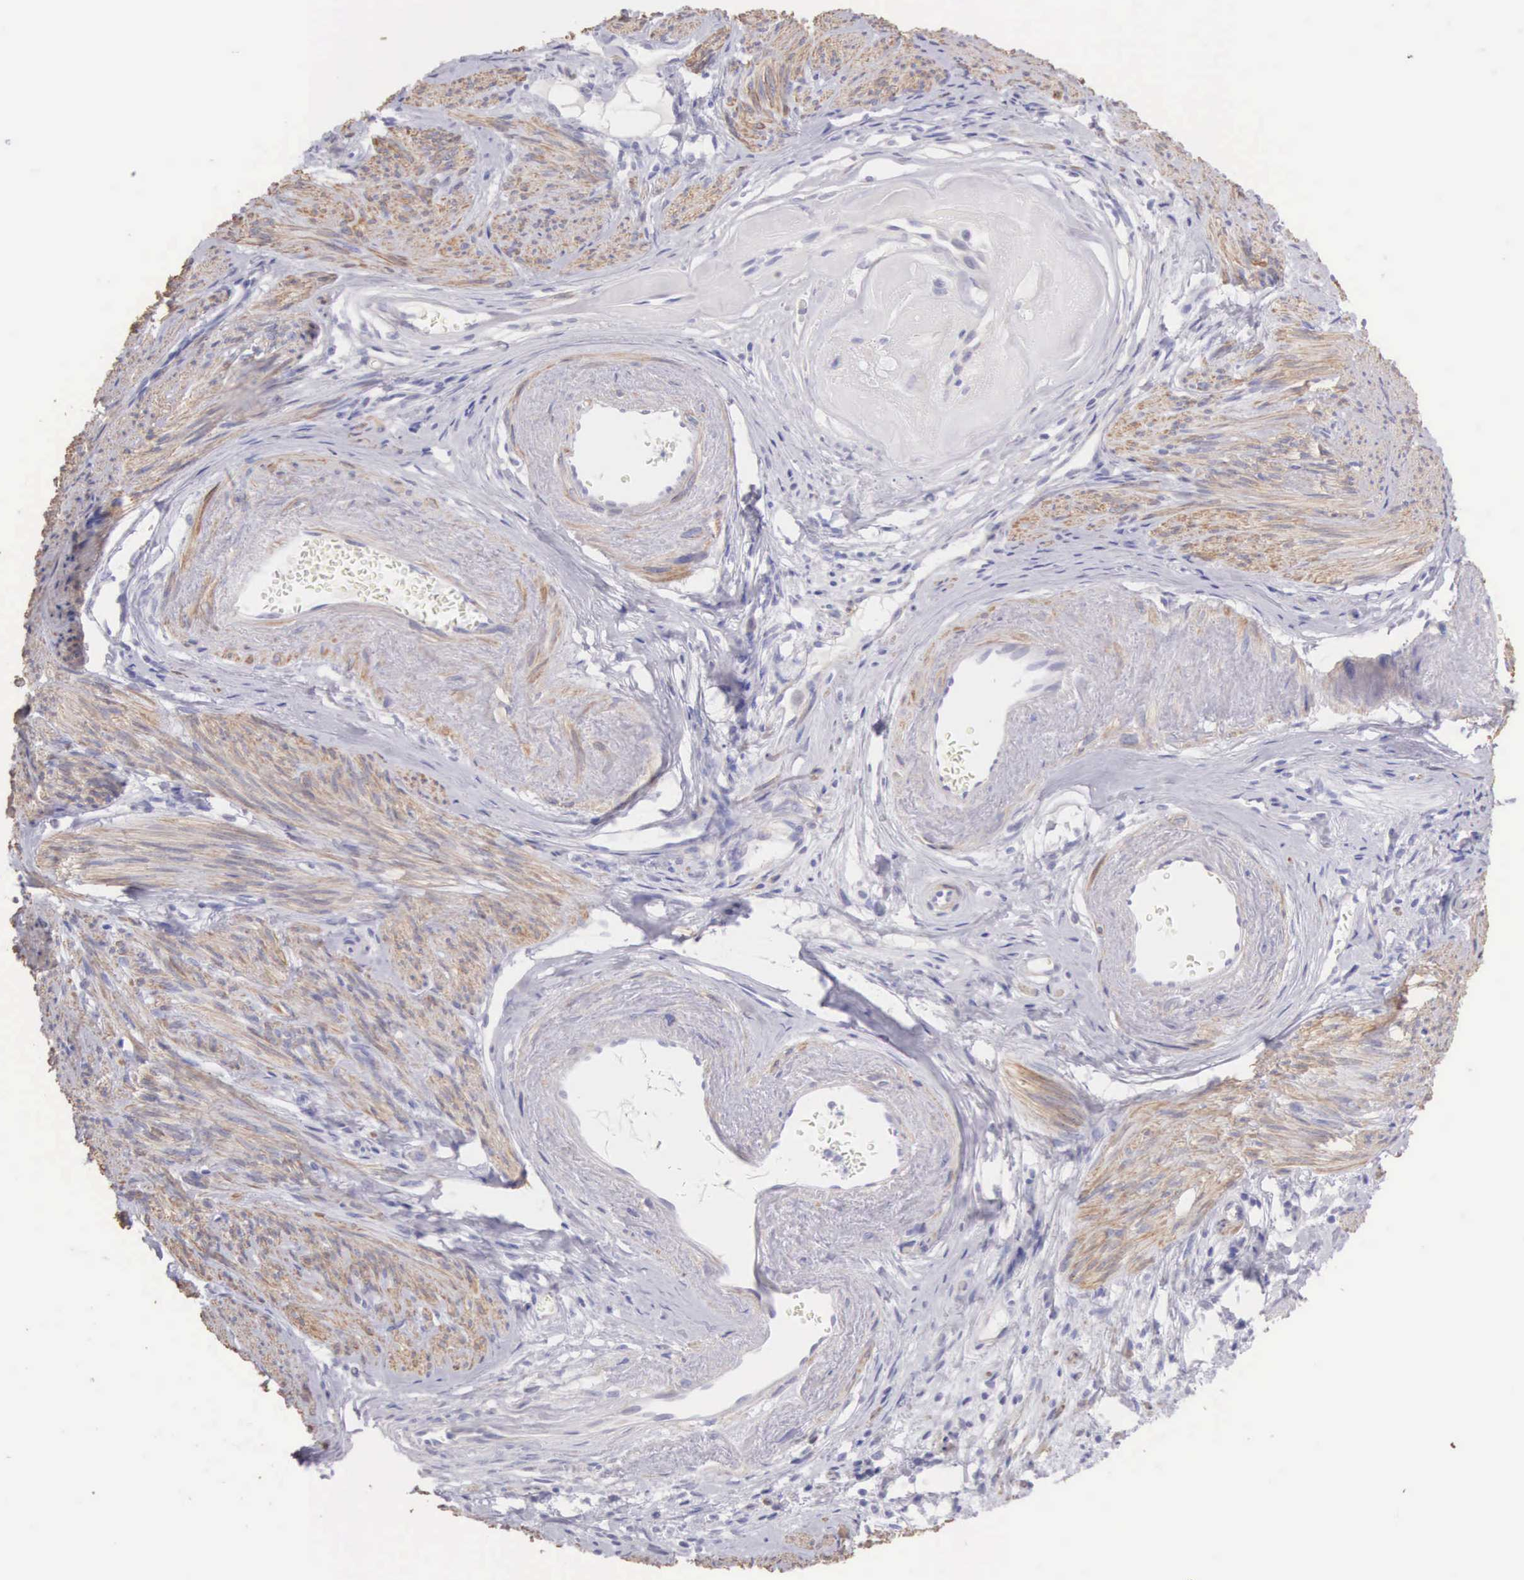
{"staining": {"intensity": "weak", "quantity": ">75%", "location": "cytoplasmic/membranous"}, "tissue": "endometrial cancer", "cell_type": "Tumor cells", "image_type": "cancer", "snomed": [{"axis": "morphology", "description": "Adenocarcinoma, NOS"}, {"axis": "topography", "description": "Endometrium"}], "caption": "The photomicrograph reveals staining of endometrial cancer, revealing weak cytoplasmic/membranous protein positivity (brown color) within tumor cells. (DAB IHC, brown staining for protein, blue staining for nuclei).", "gene": "ARFGAP3", "patient": {"sex": "female", "age": 76}}